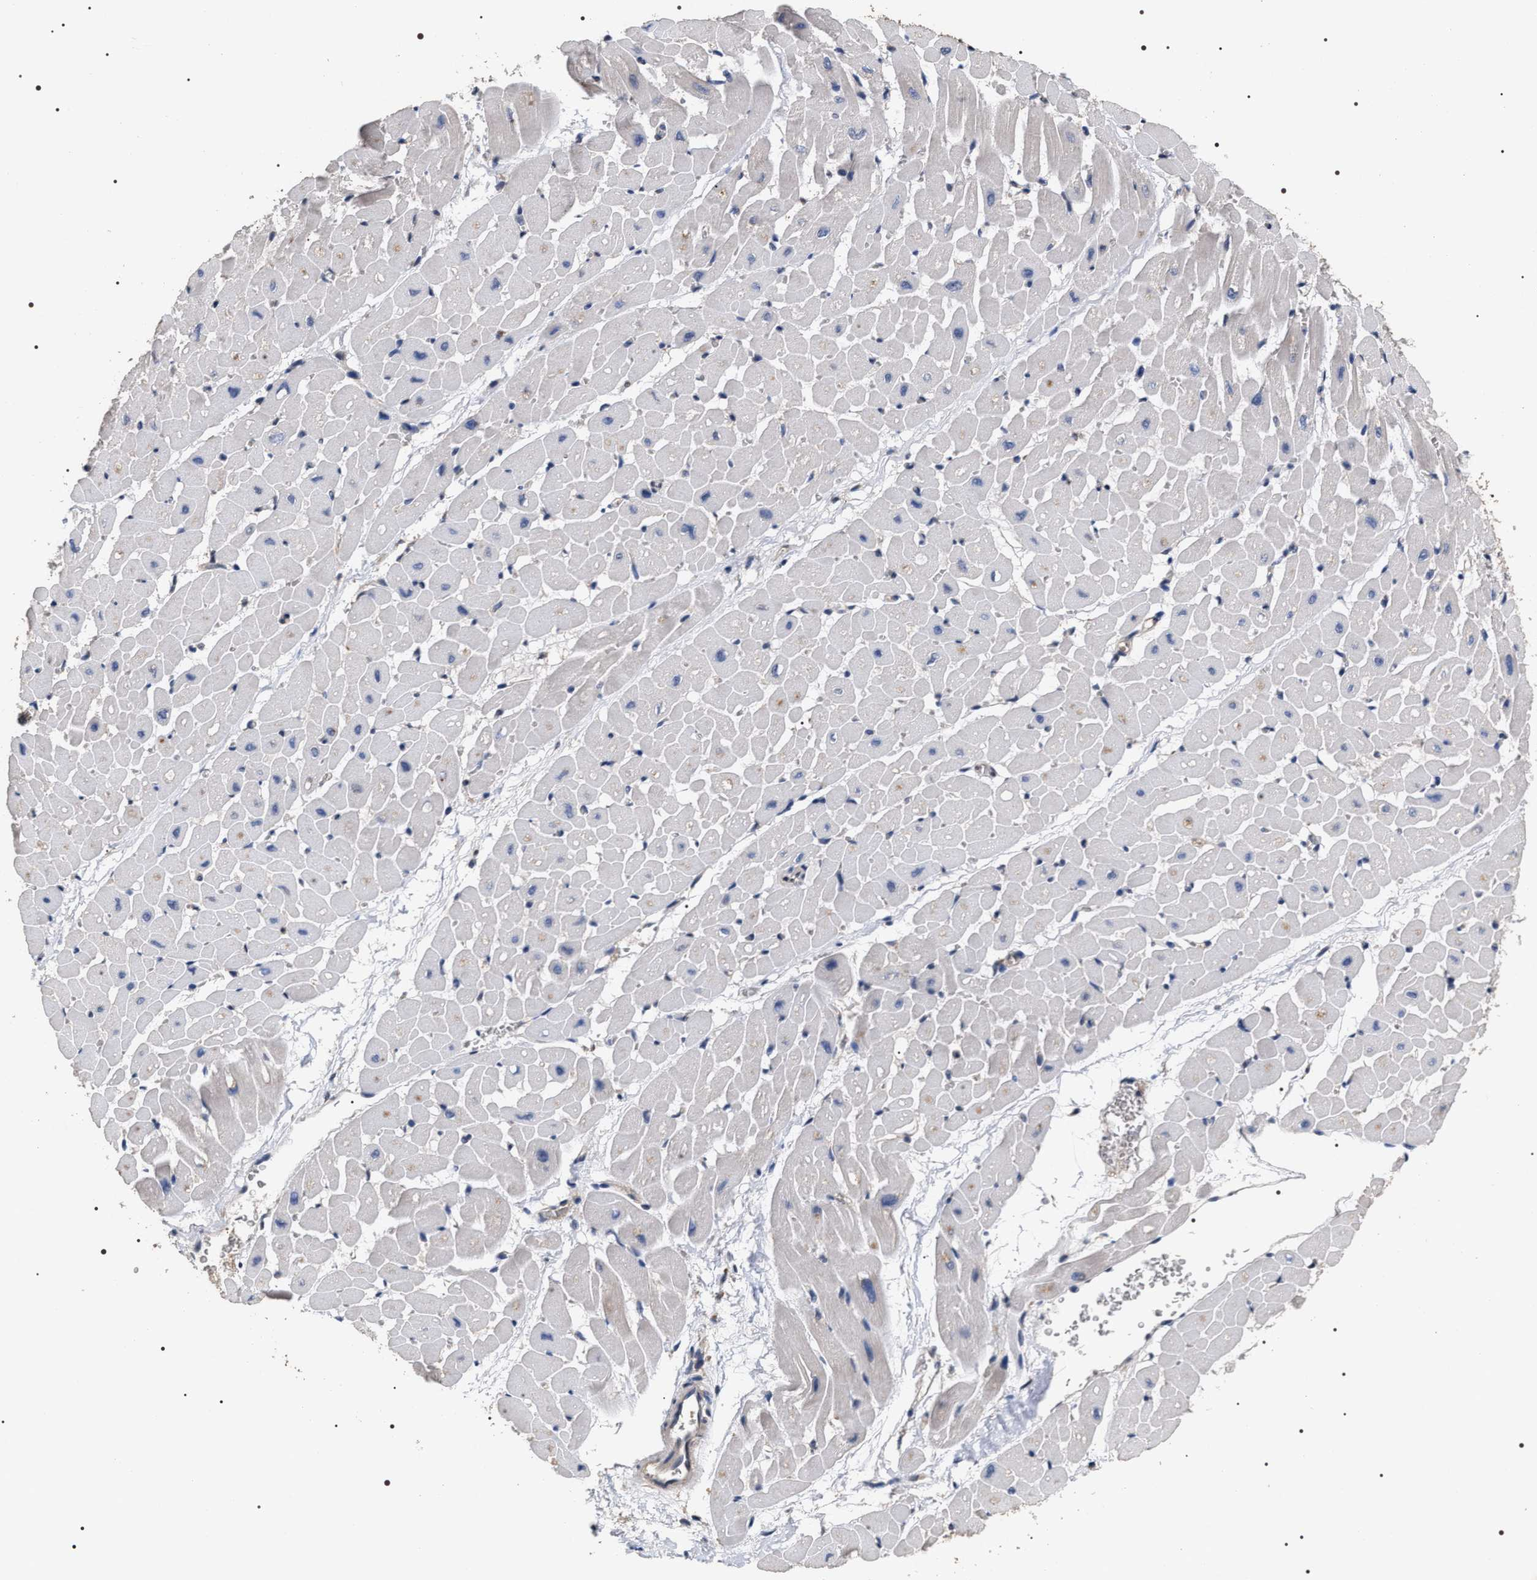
{"staining": {"intensity": "negative", "quantity": "none", "location": "none"}, "tissue": "heart muscle", "cell_type": "Cardiomyocytes", "image_type": "normal", "snomed": [{"axis": "morphology", "description": "Normal tissue, NOS"}, {"axis": "topography", "description": "Heart"}], "caption": "Cardiomyocytes are negative for protein expression in benign human heart muscle. Nuclei are stained in blue.", "gene": "UPF3A", "patient": {"sex": "male", "age": 45}}